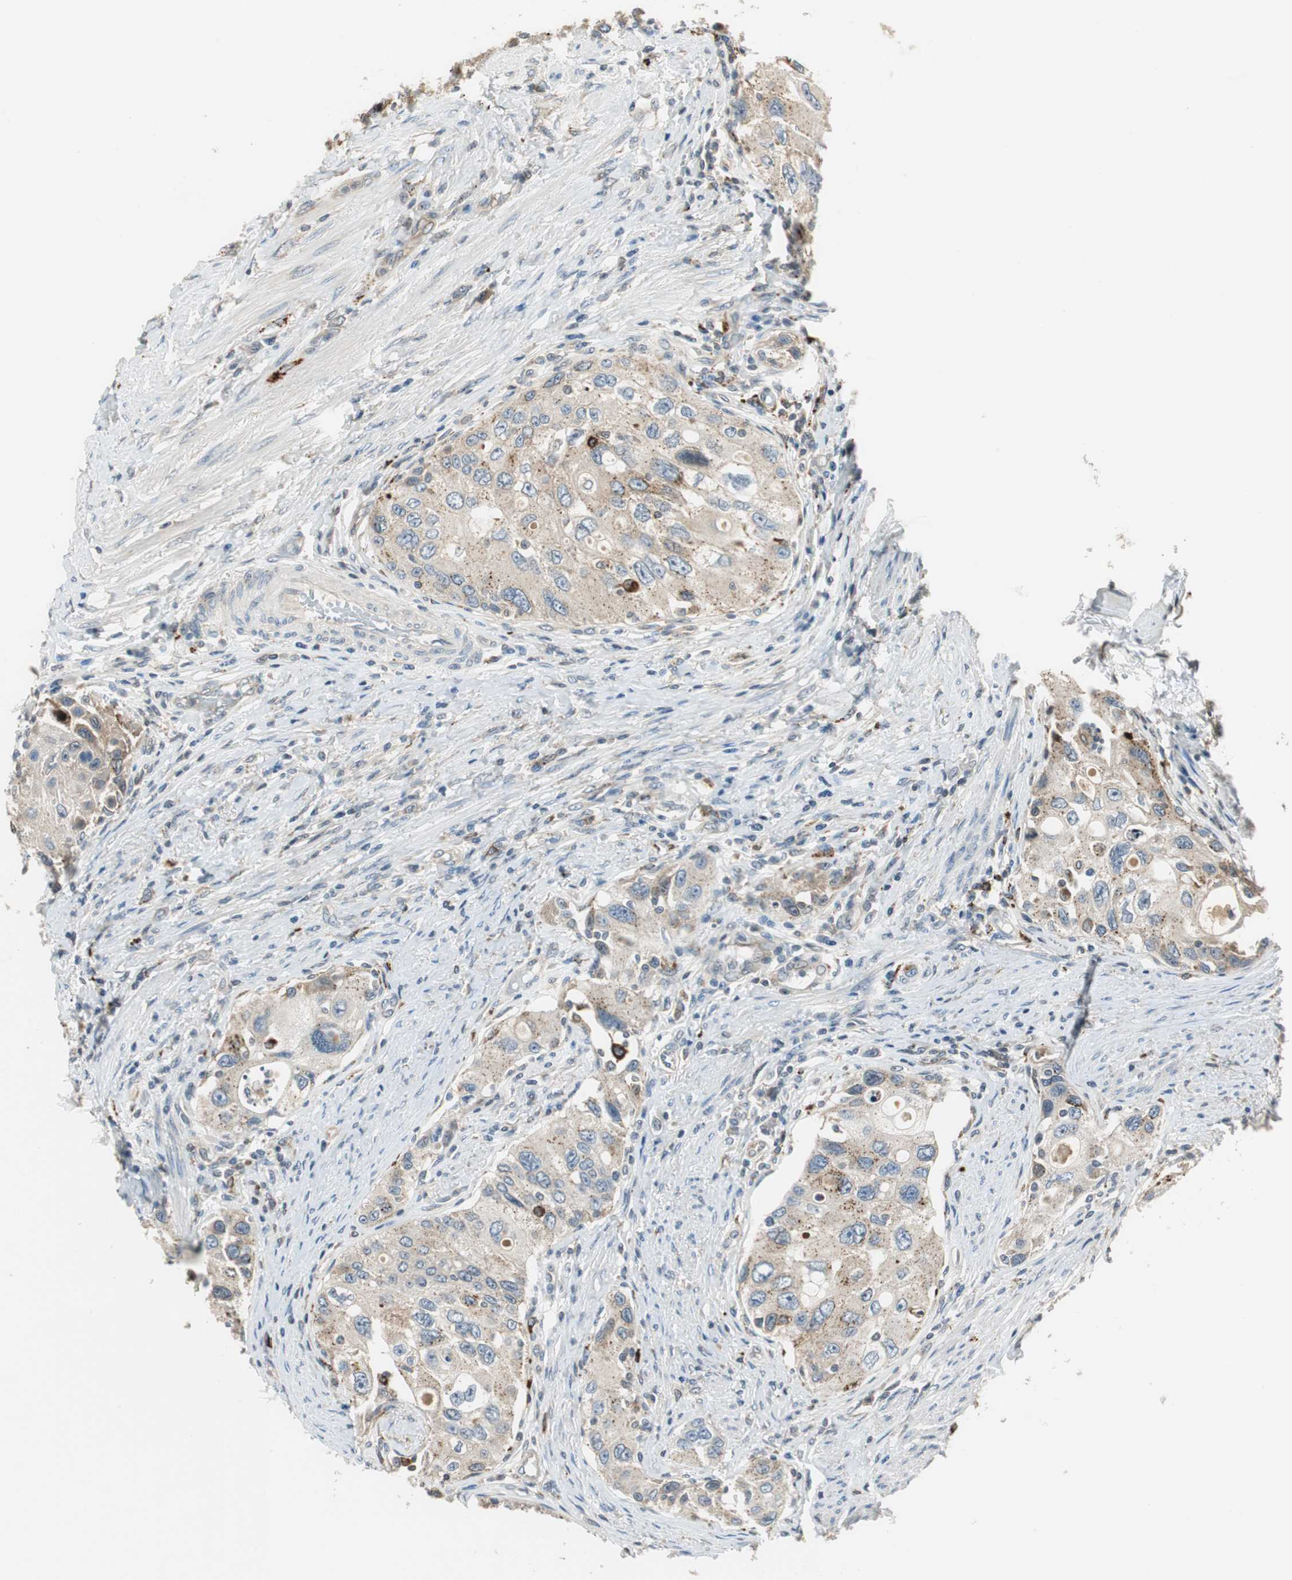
{"staining": {"intensity": "weak", "quantity": ">75%", "location": "cytoplasmic/membranous"}, "tissue": "urothelial cancer", "cell_type": "Tumor cells", "image_type": "cancer", "snomed": [{"axis": "morphology", "description": "Urothelial carcinoma, High grade"}, {"axis": "topography", "description": "Urinary bladder"}], "caption": "High-grade urothelial carcinoma was stained to show a protein in brown. There is low levels of weak cytoplasmic/membranous positivity in about >75% of tumor cells.", "gene": "NCK1", "patient": {"sex": "female", "age": 56}}